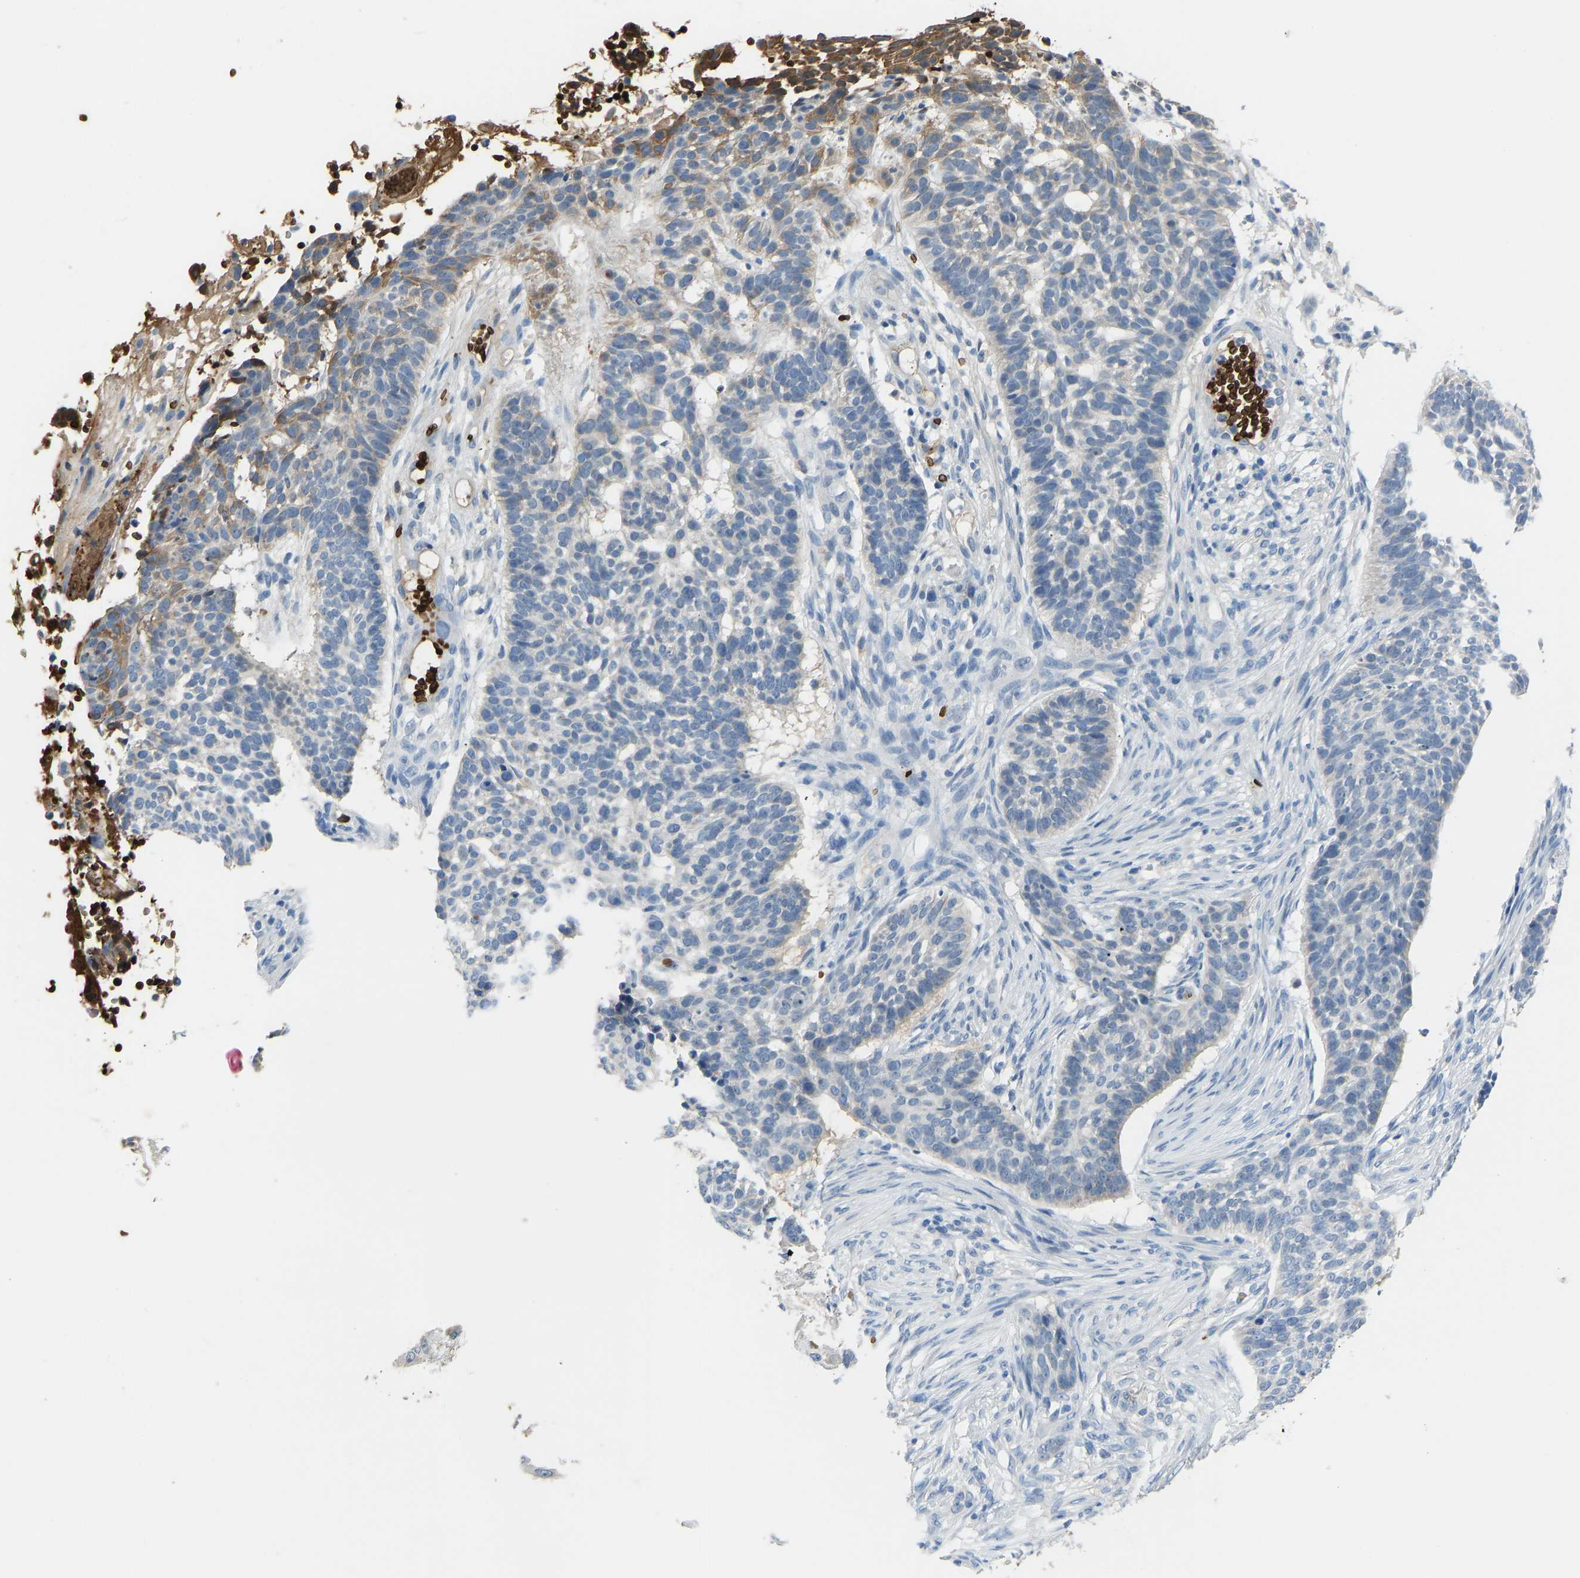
{"staining": {"intensity": "moderate", "quantity": "<25%", "location": "cytoplasmic/membranous"}, "tissue": "skin cancer", "cell_type": "Tumor cells", "image_type": "cancer", "snomed": [{"axis": "morphology", "description": "Basal cell carcinoma"}, {"axis": "topography", "description": "Skin"}], "caption": "Immunohistochemical staining of basal cell carcinoma (skin) exhibits low levels of moderate cytoplasmic/membranous staining in about <25% of tumor cells. (Brightfield microscopy of DAB IHC at high magnification).", "gene": "PIGS", "patient": {"sex": "male", "age": 85}}